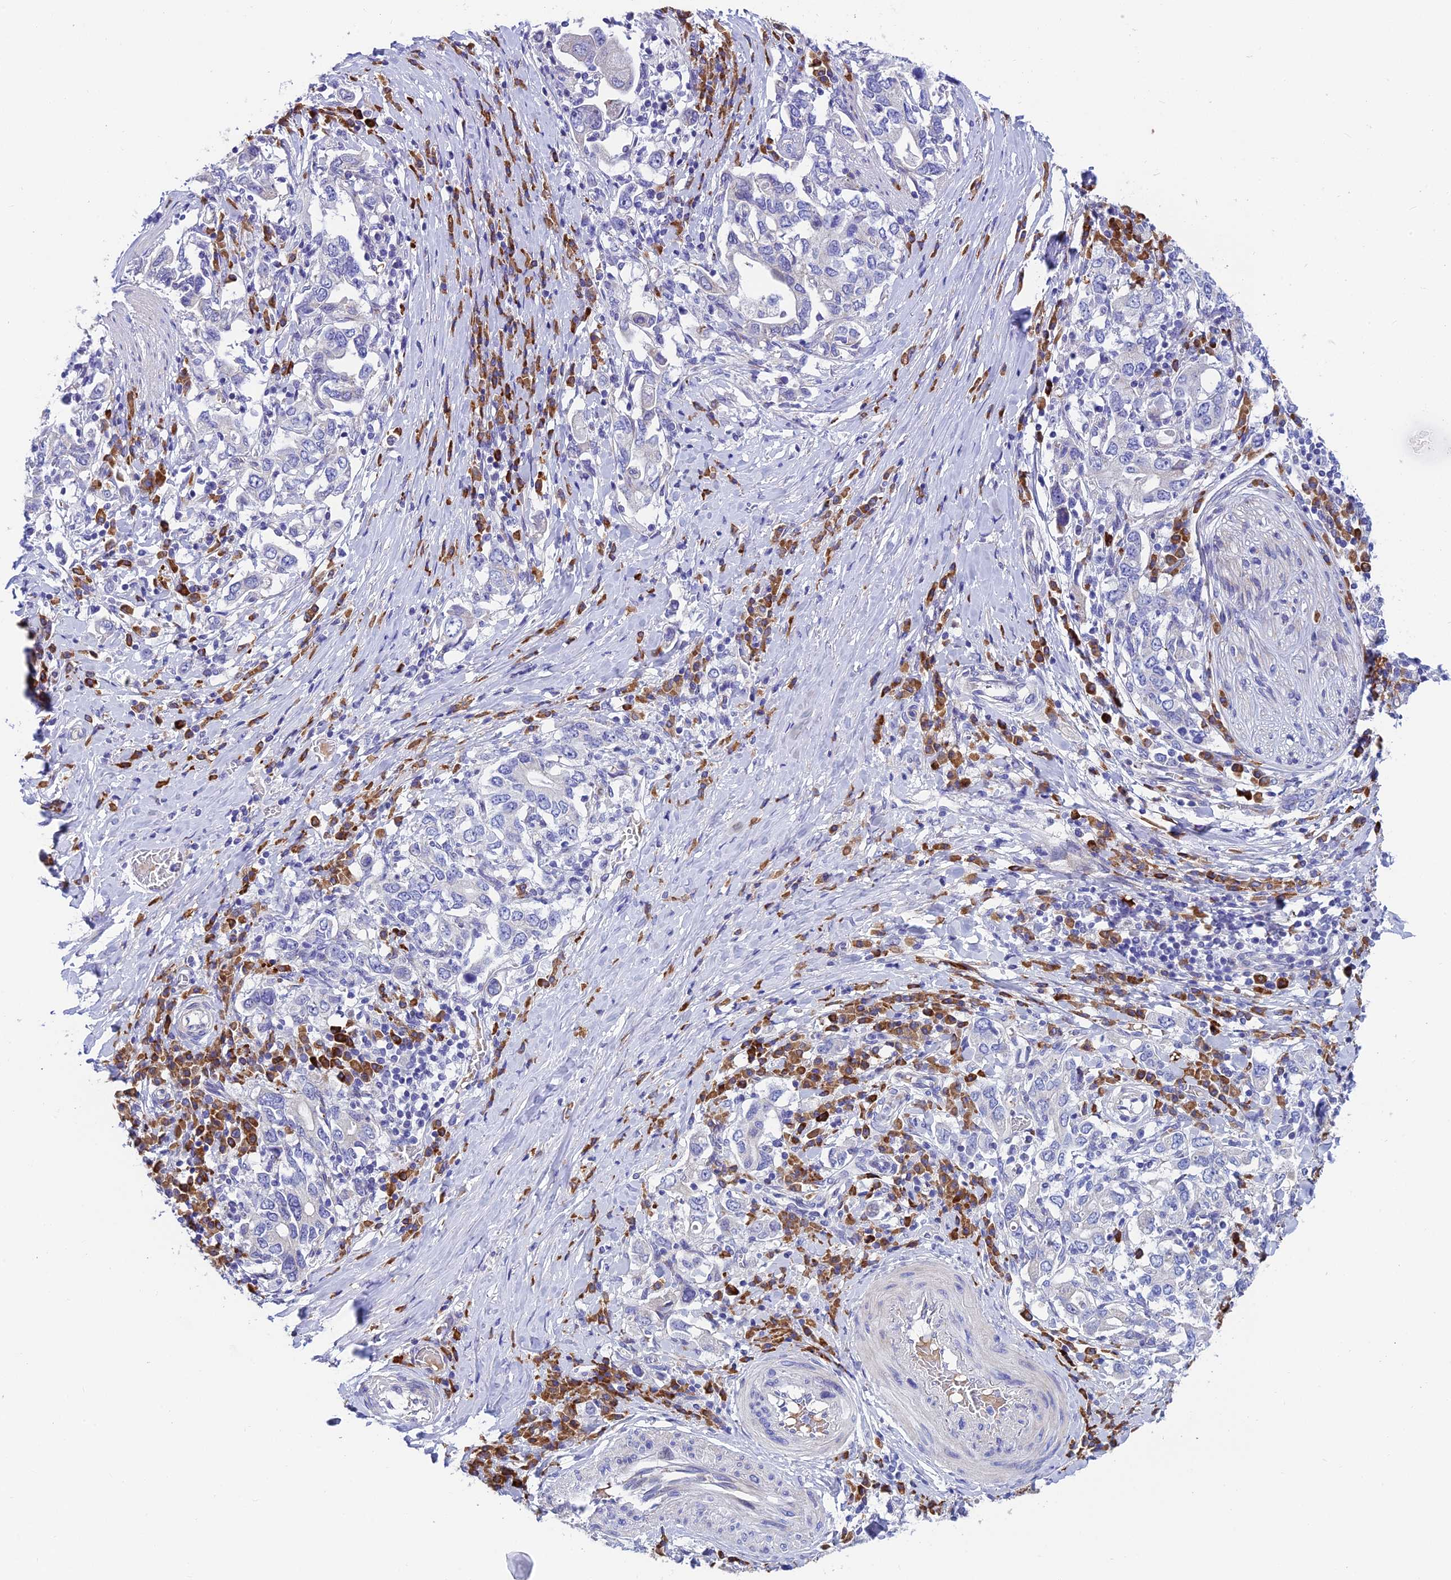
{"staining": {"intensity": "negative", "quantity": "none", "location": "none"}, "tissue": "stomach cancer", "cell_type": "Tumor cells", "image_type": "cancer", "snomed": [{"axis": "morphology", "description": "Adenocarcinoma, NOS"}, {"axis": "topography", "description": "Stomach, upper"}, {"axis": "topography", "description": "Stomach"}], "caption": "Stomach adenocarcinoma was stained to show a protein in brown. There is no significant expression in tumor cells. The staining was performed using DAB to visualize the protein expression in brown, while the nuclei were stained in blue with hematoxylin (Magnification: 20x).", "gene": "MACIR", "patient": {"sex": "male", "age": 62}}